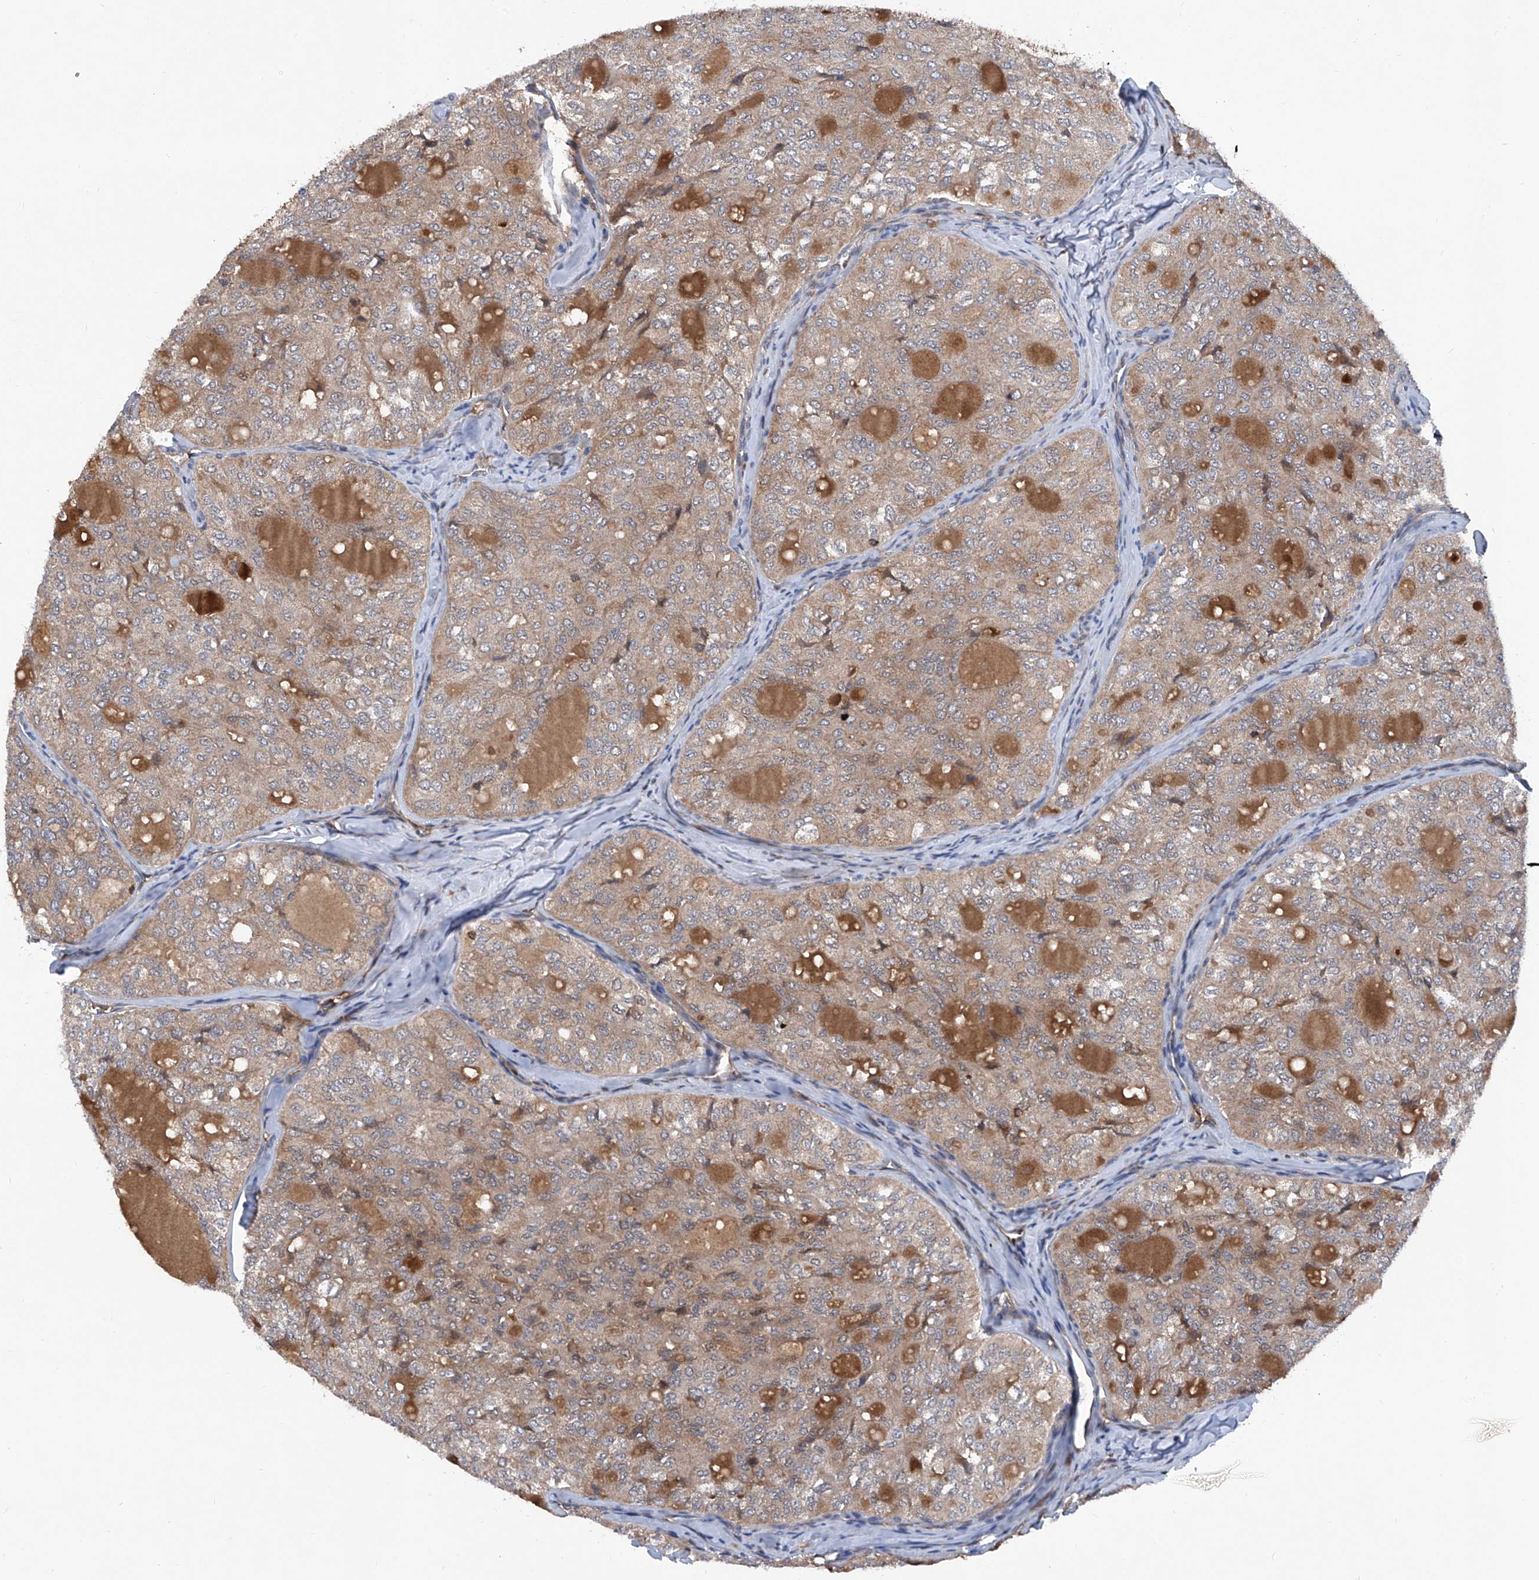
{"staining": {"intensity": "weak", "quantity": ">75%", "location": "cytoplasmic/membranous"}, "tissue": "thyroid cancer", "cell_type": "Tumor cells", "image_type": "cancer", "snomed": [{"axis": "morphology", "description": "Follicular adenoma carcinoma, NOS"}, {"axis": "topography", "description": "Thyroid gland"}], "caption": "Immunohistochemistry (IHC) histopathology image of thyroid cancer (follicular adenoma carcinoma) stained for a protein (brown), which displays low levels of weak cytoplasmic/membranous staining in approximately >75% of tumor cells.", "gene": "ASCC3", "patient": {"sex": "male", "age": 75}}